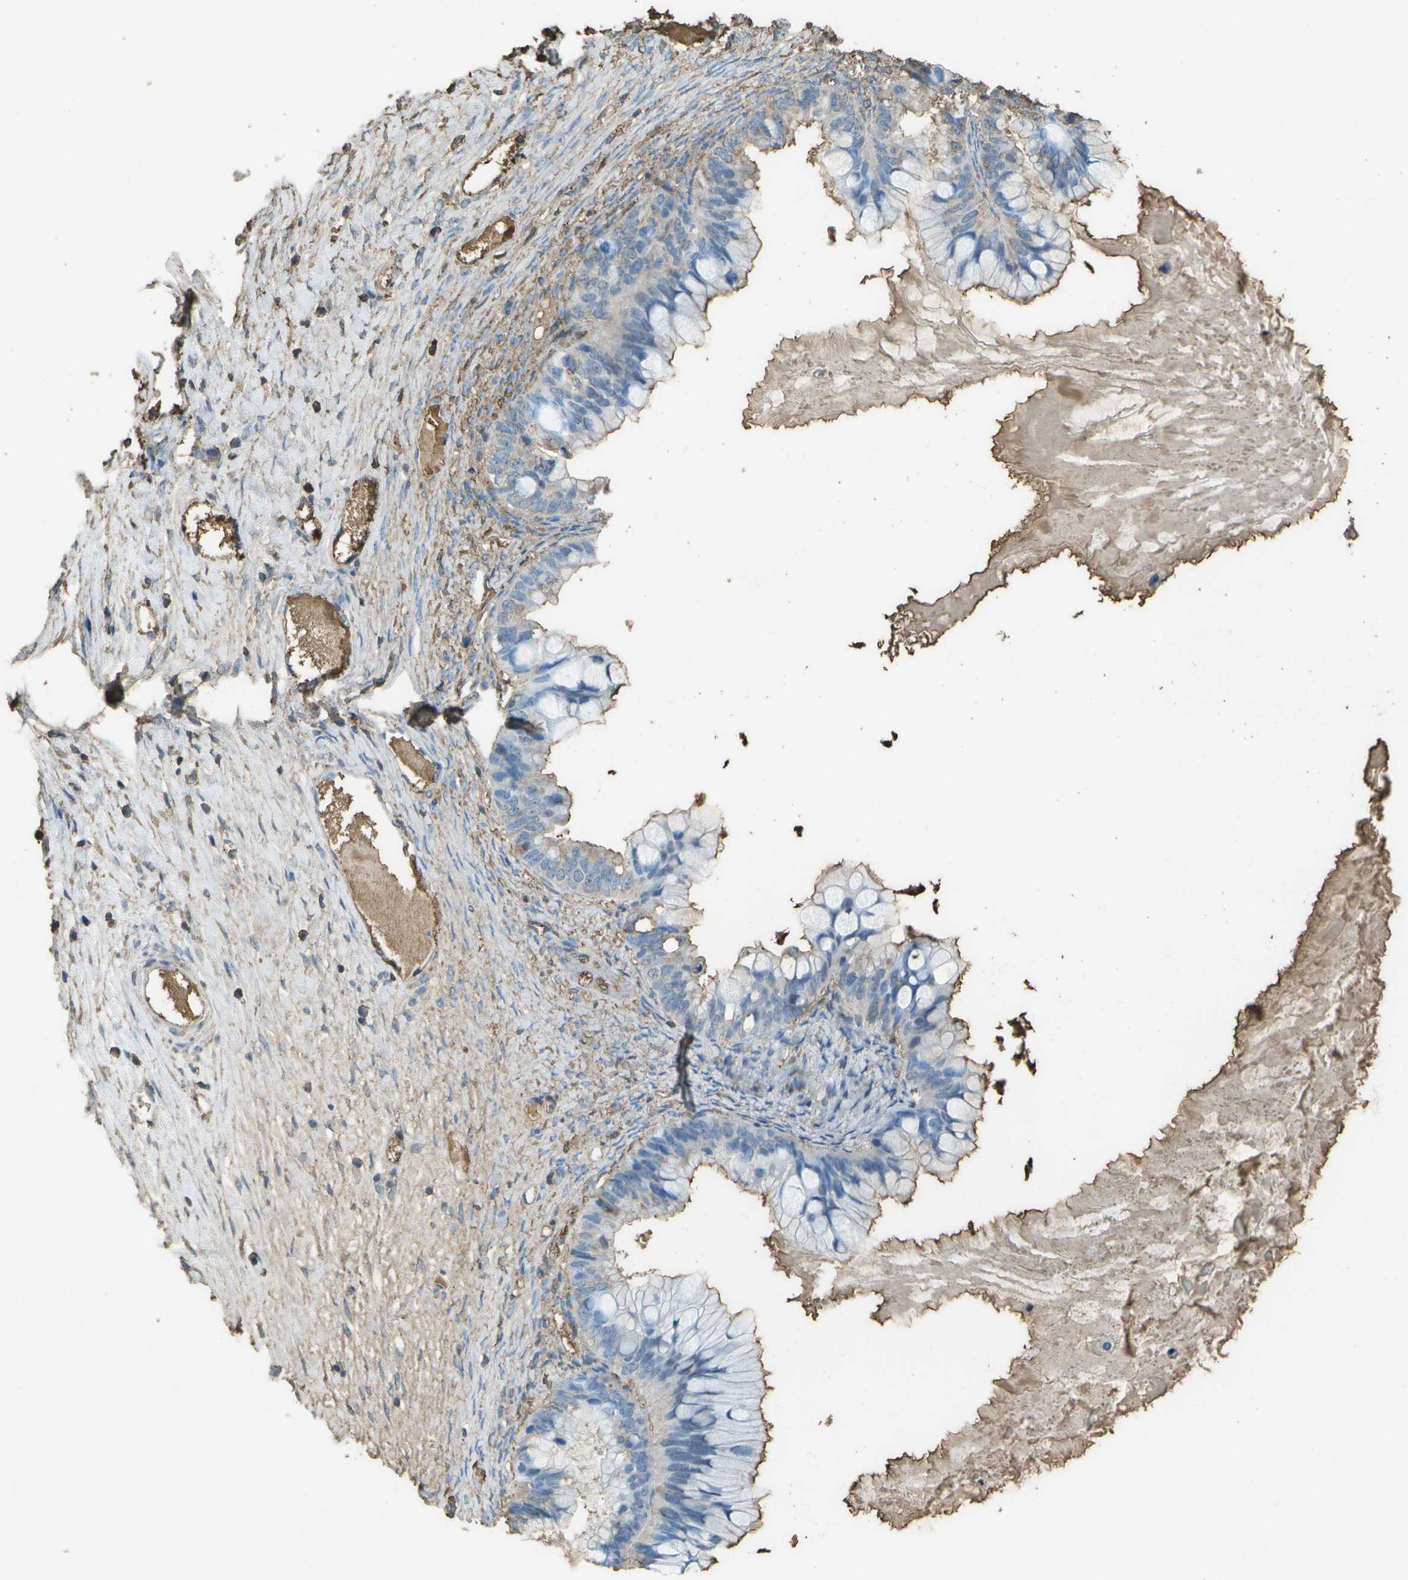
{"staining": {"intensity": "moderate", "quantity": "<25%", "location": "cytoplasmic/membranous"}, "tissue": "ovarian cancer", "cell_type": "Tumor cells", "image_type": "cancer", "snomed": [{"axis": "morphology", "description": "Cystadenocarcinoma, mucinous, NOS"}, {"axis": "topography", "description": "Ovary"}], "caption": "Immunohistochemistry of ovarian cancer (mucinous cystadenocarcinoma) exhibits low levels of moderate cytoplasmic/membranous positivity in about <25% of tumor cells.", "gene": "CYP4F11", "patient": {"sex": "female", "age": 80}}